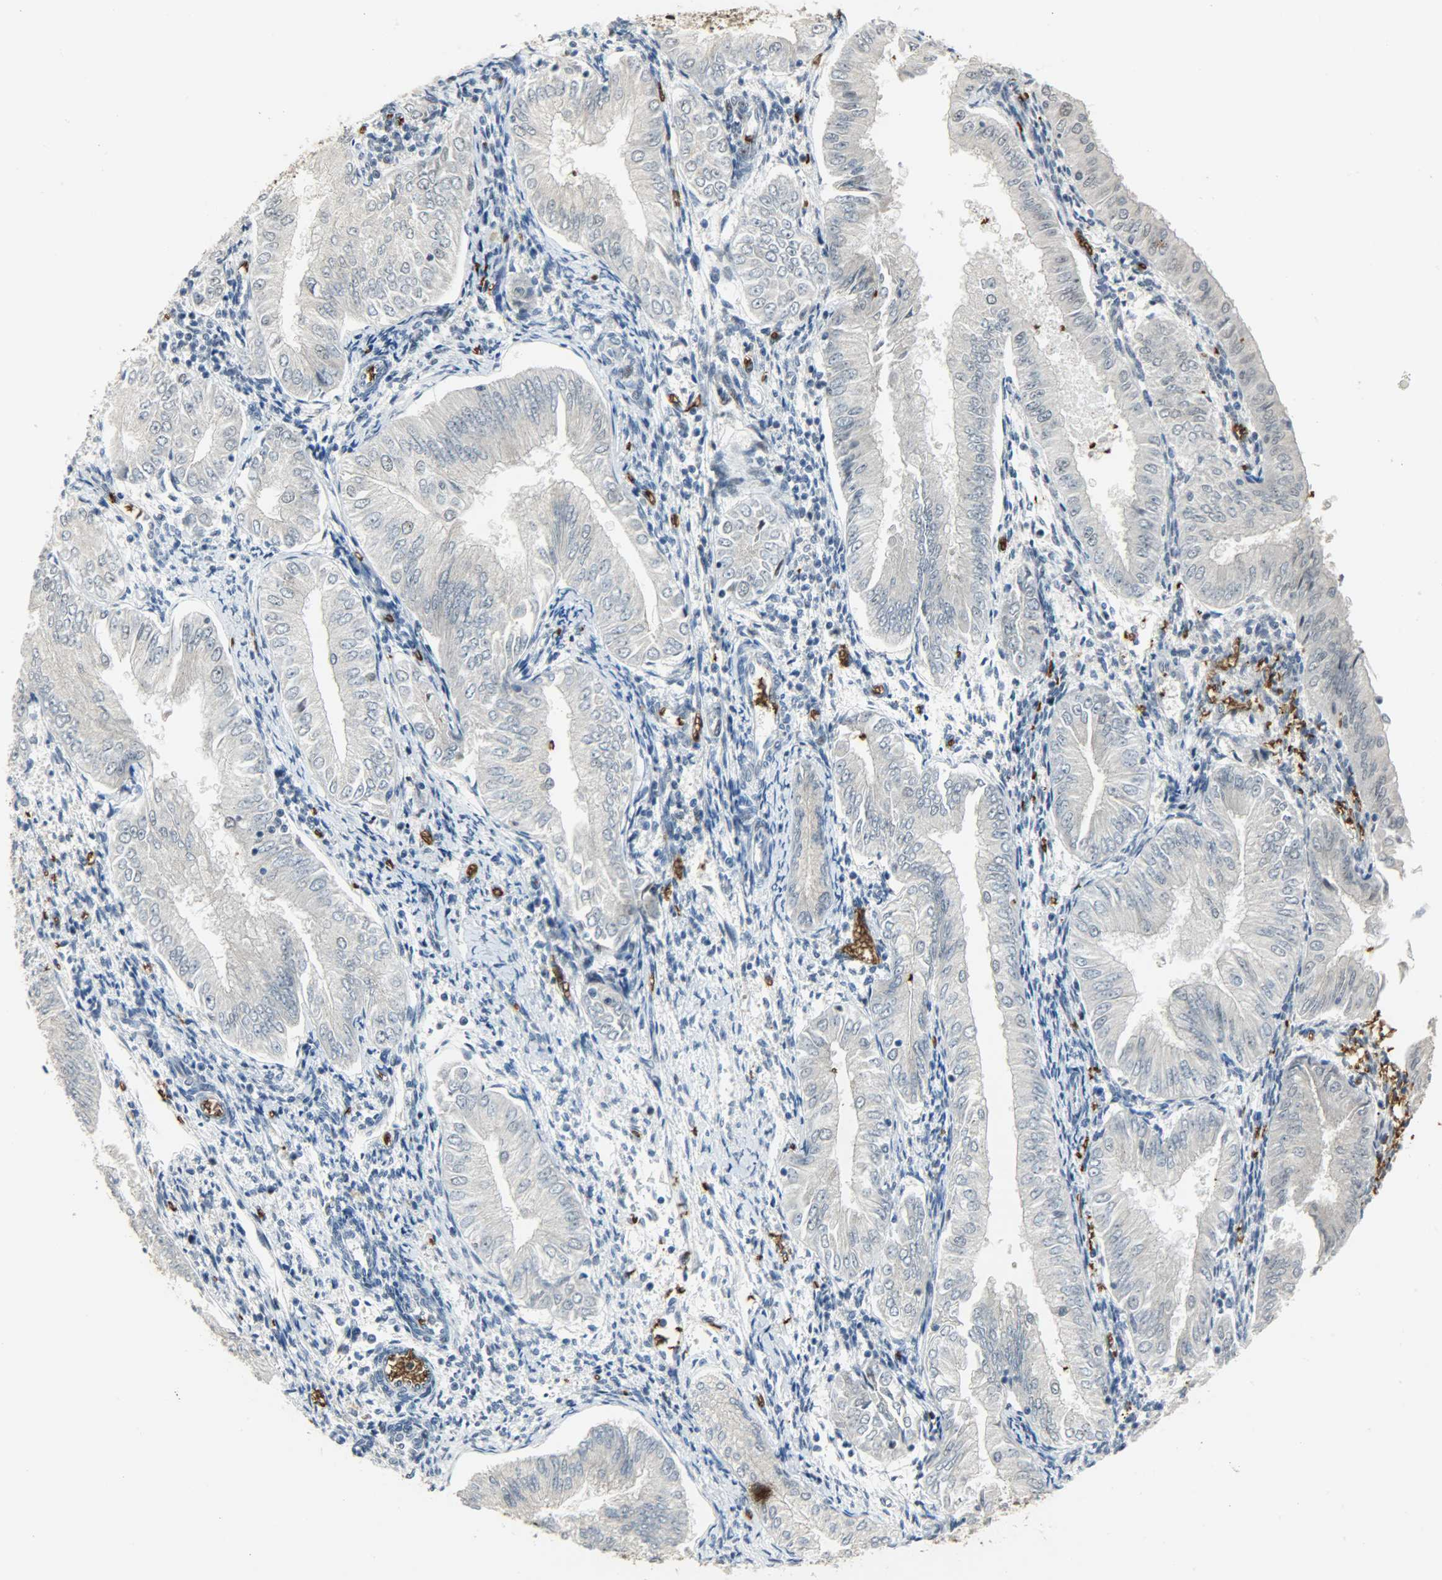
{"staining": {"intensity": "weak", "quantity": "25%-75%", "location": "nuclear"}, "tissue": "endometrial cancer", "cell_type": "Tumor cells", "image_type": "cancer", "snomed": [{"axis": "morphology", "description": "Adenocarcinoma, NOS"}, {"axis": "topography", "description": "Endometrium"}], "caption": "About 25%-75% of tumor cells in endometrial adenocarcinoma demonstrate weak nuclear protein expression as visualized by brown immunohistochemical staining.", "gene": "SNAI1", "patient": {"sex": "female", "age": 53}}